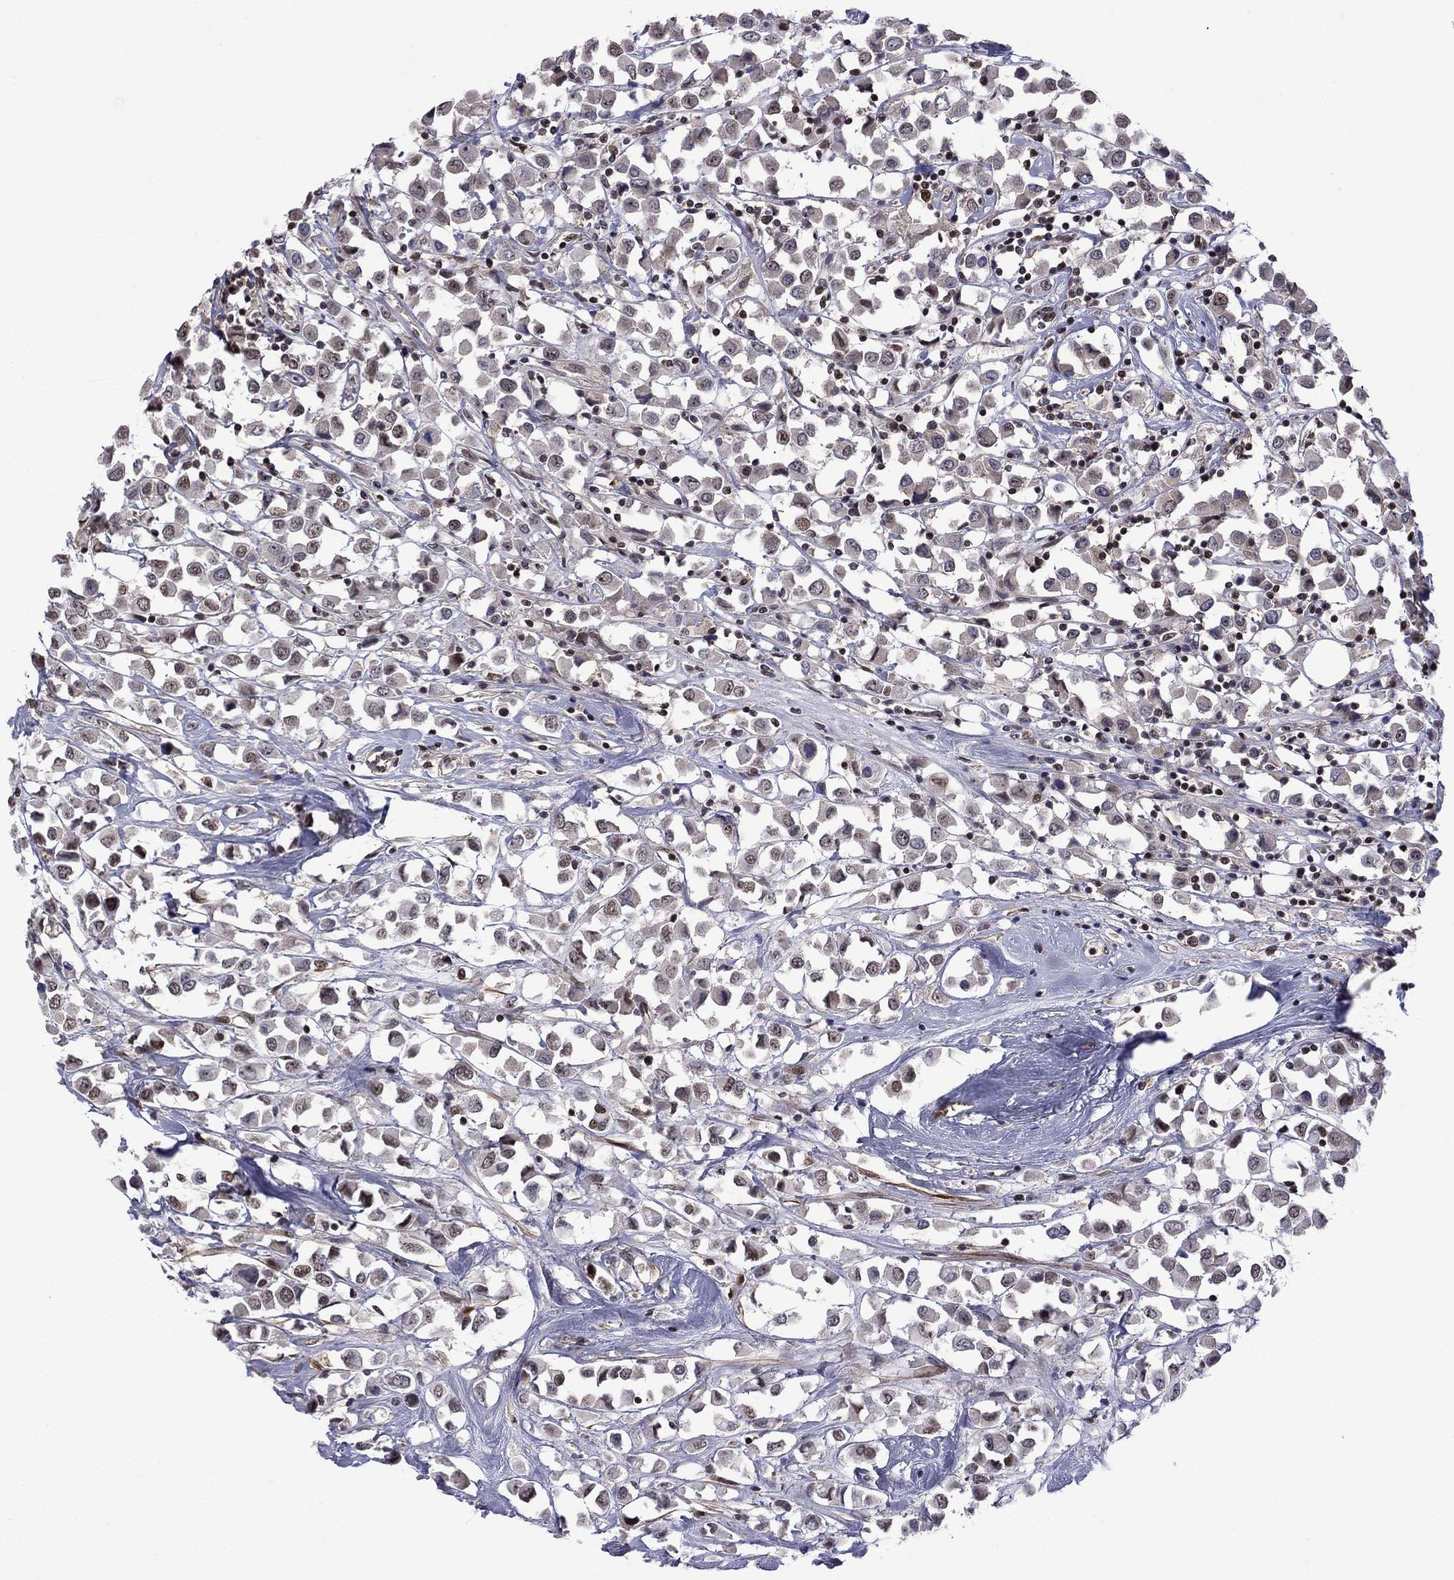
{"staining": {"intensity": "moderate", "quantity": ">75%", "location": "nuclear"}, "tissue": "breast cancer", "cell_type": "Tumor cells", "image_type": "cancer", "snomed": [{"axis": "morphology", "description": "Duct carcinoma"}, {"axis": "topography", "description": "Breast"}], "caption": "Tumor cells reveal medium levels of moderate nuclear staining in about >75% of cells in intraductal carcinoma (breast).", "gene": "BRF1", "patient": {"sex": "female", "age": 61}}